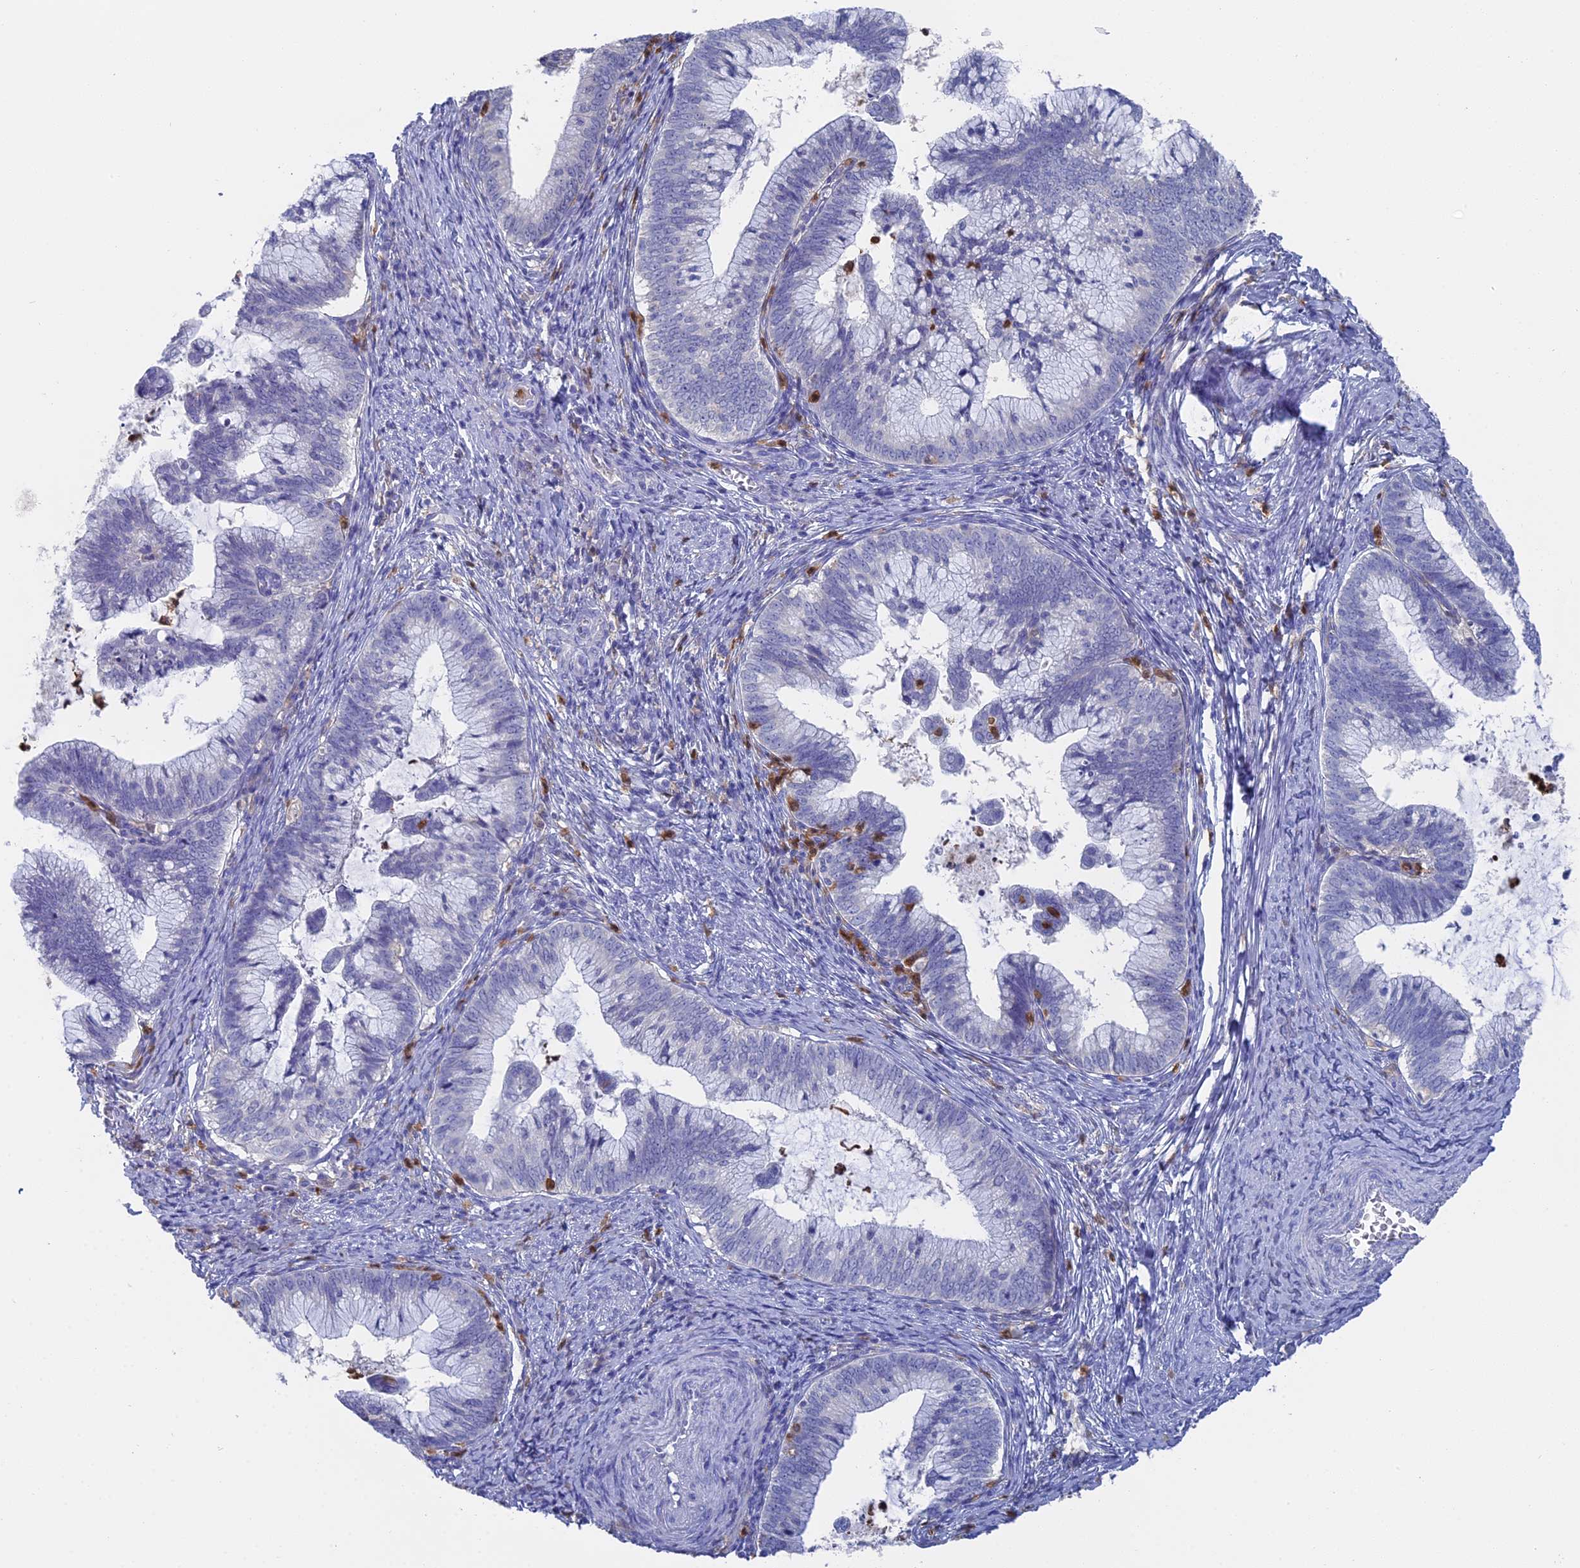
{"staining": {"intensity": "negative", "quantity": "none", "location": "none"}, "tissue": "cervical cancer", "cell_type": "Tumor cells", "image_type": "cancer", "snomed": [{"axis": "morphology", "description": "Adenocarcinoma, NOS"}, {"axis": "topography", "description": "Cervix"}], "caption": "Histopathology image shows no protein expression in tumor cells of cervical adenocarcinoma tissue. Brightfield microscopy of immunohistochemistry stained with DAB (brown) and hematoxylin (blue), captured at high magnification.", "gene": "NCF4", "patient": {"sex": "female", "age": 36}}